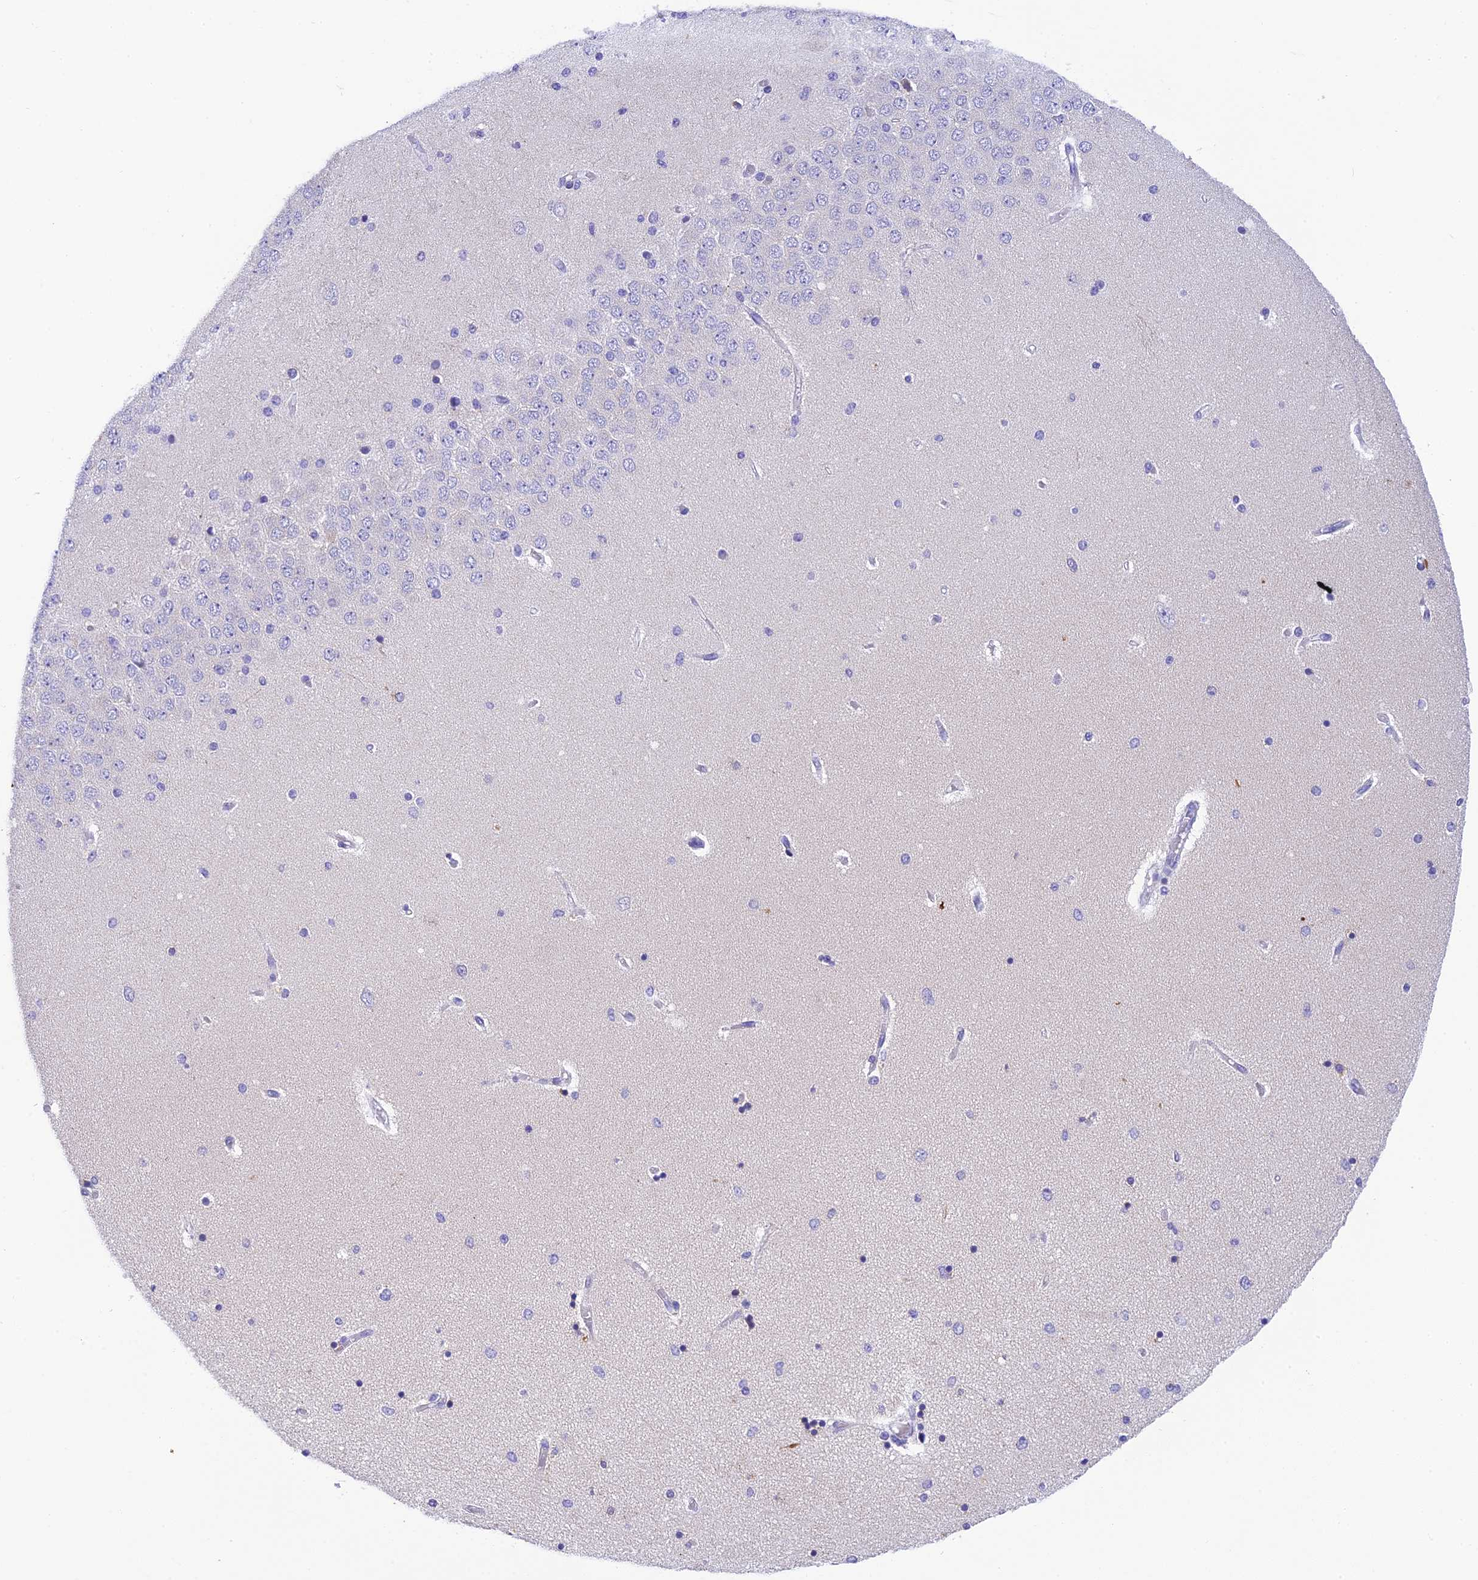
{"staining": {"intensity": "negative", "quantity": "none", "location": "none"}, "tissue": "hippocampus", "cell_type": "Glial cells", "image_type": "normal", "snomed": [{"axis": "morphology", "description": "Normal tissue, NOS"}, {"axis": "topography", "description": "Hippocampus"}], "caption": "High magnification brightfield microscopy of normal hippocampus stained with DAB (brown) and counterstained with hematoxylin (blue): glial cells show no significant staining. (DAB (3,3'-diaminobenzidine) immunohistochemistry (IHC) visualized using brightfield microscopy, high magnification).", "gene": "KDELR3", "patient": {"sex": "female", "age": 54}}